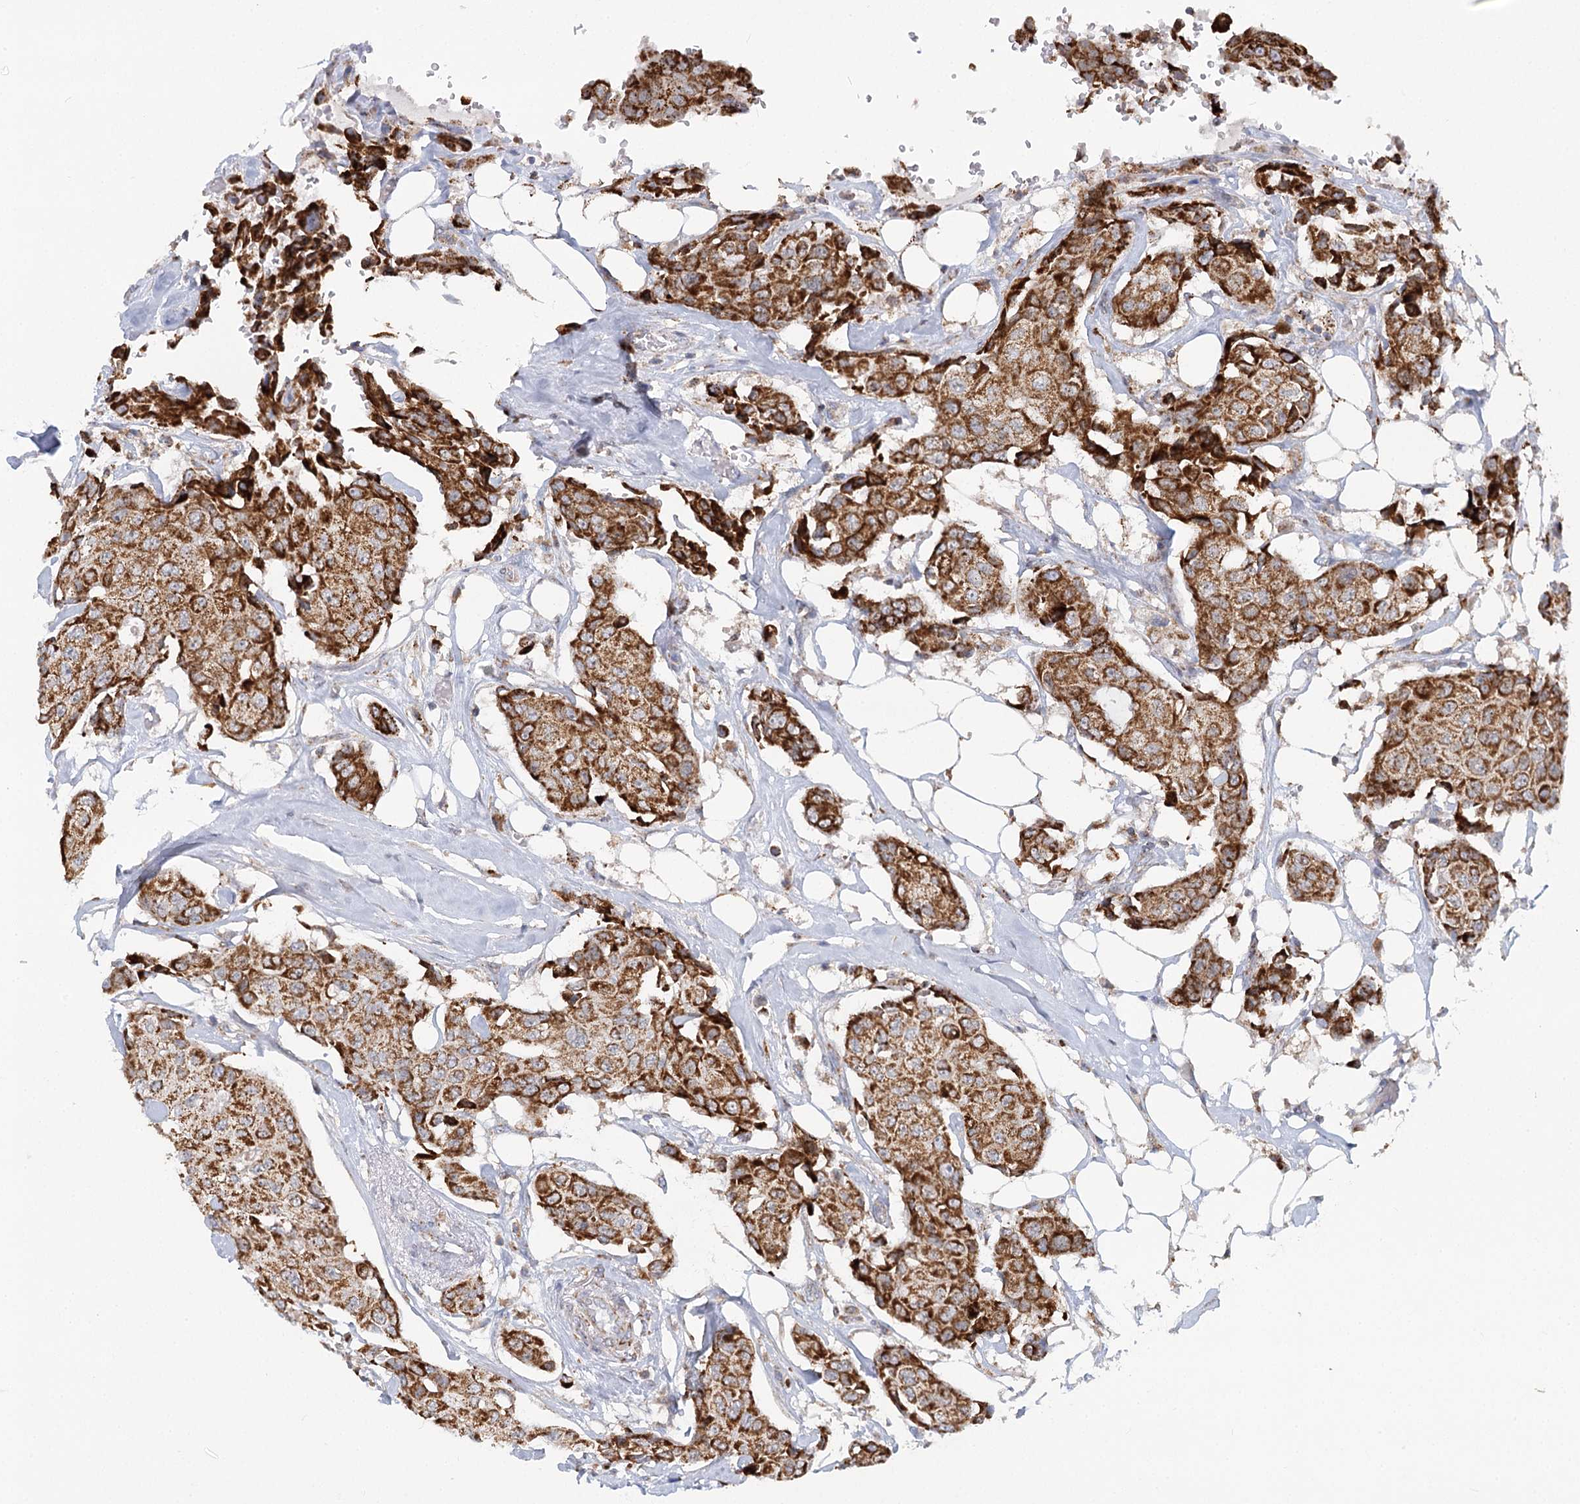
{"staining": {"intensity": "strong", "quantity": ">75%", "location": "cytoplasmic/membranous"}, "tissue": "breast cancer", "cell_type": "Tumor cells", "image_type": "cancer", "snomed": [{"axis": "morphology", "description": "Duct carcinoma"}, {"axis": "topography", "description": "Breast"}], "caption": "IHC (DAB (3,3'-diaminobenzidine)) staining of breast cancer (invasive ductal carcinoma) displays strong cytoplasmic/membranous protein positivity in approximately >75% of tumor cells.", "gene": "TAS1R1", "patient": {"sex": "female", "age": 80}}